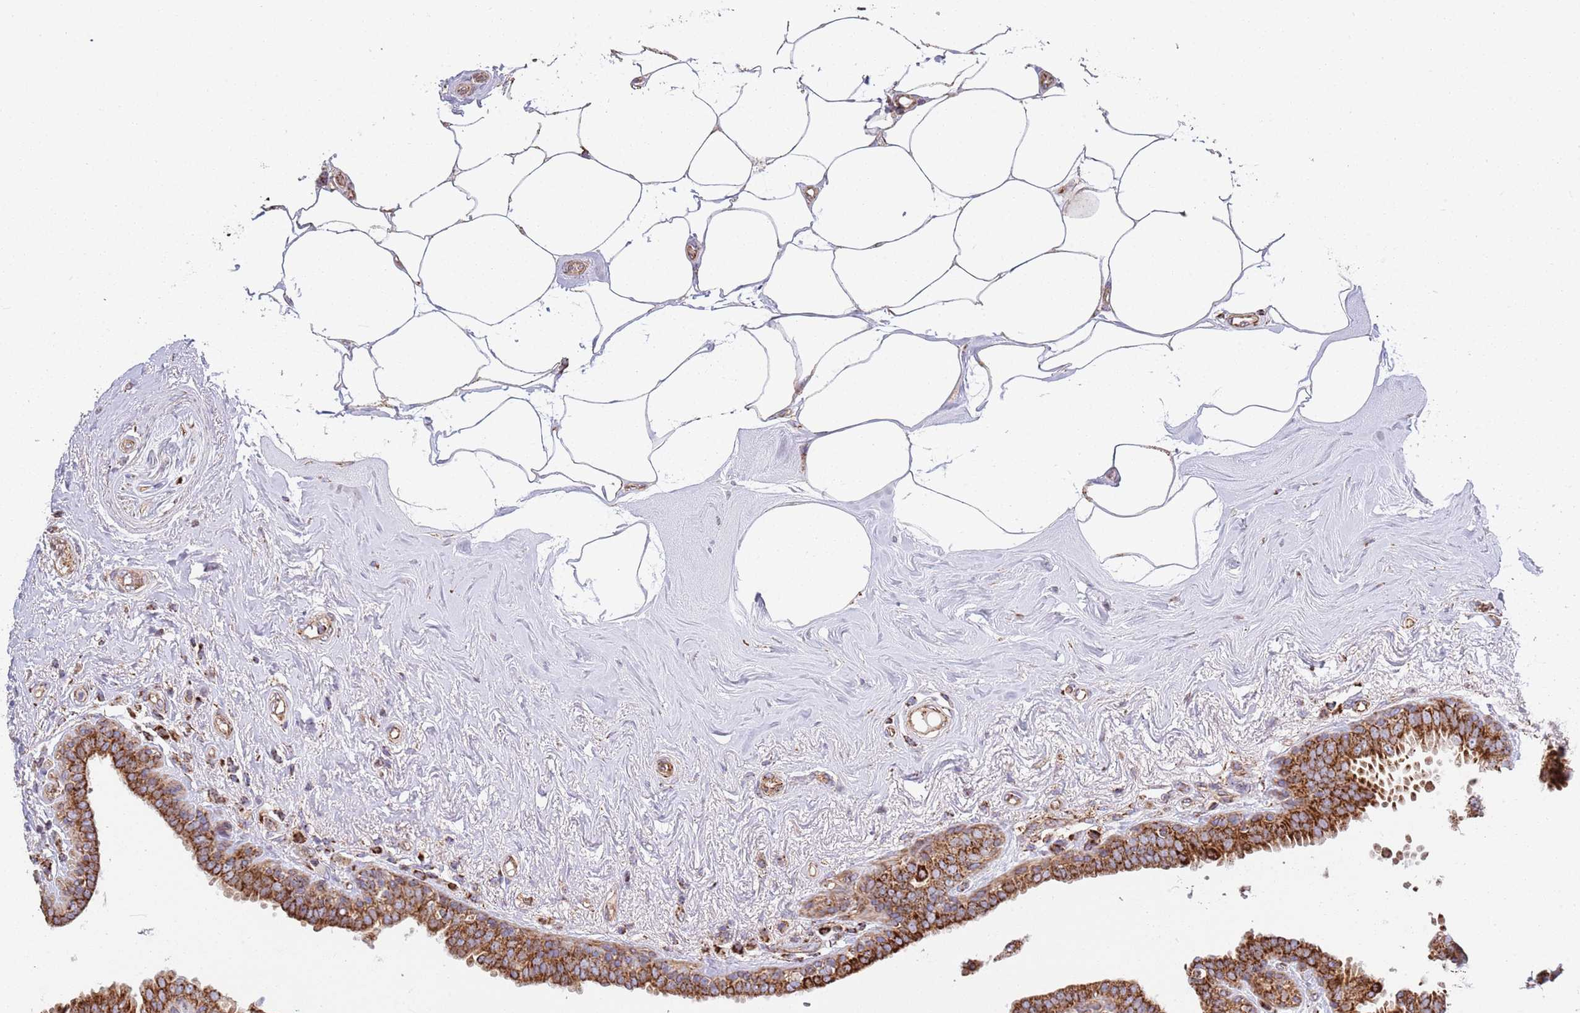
{"staining": {"intensity": "strong", "quantity": ">75%", "location": "cytoplasmic/membranous"}, "tissue": "breast cancer", "cell_type": "Tumor cells", "image_type": "cancer", "snomed": [{"axis": "morphology", "description": "Duct carcinoma"}, {"axis": "topography", "description": "Breast"}], "caption": "An image of breast intraductal carcinoma stained for a protein reveals strong cytoplasmic/membranous brown staining in tumor cells. The protein of interest is stained brown, and the nuclei are stained in blue (DAB IHC with brightfield microscopy, high magnification).", "gene": "ATP5PD", "patient": {"sex": "female", "age": 73}}